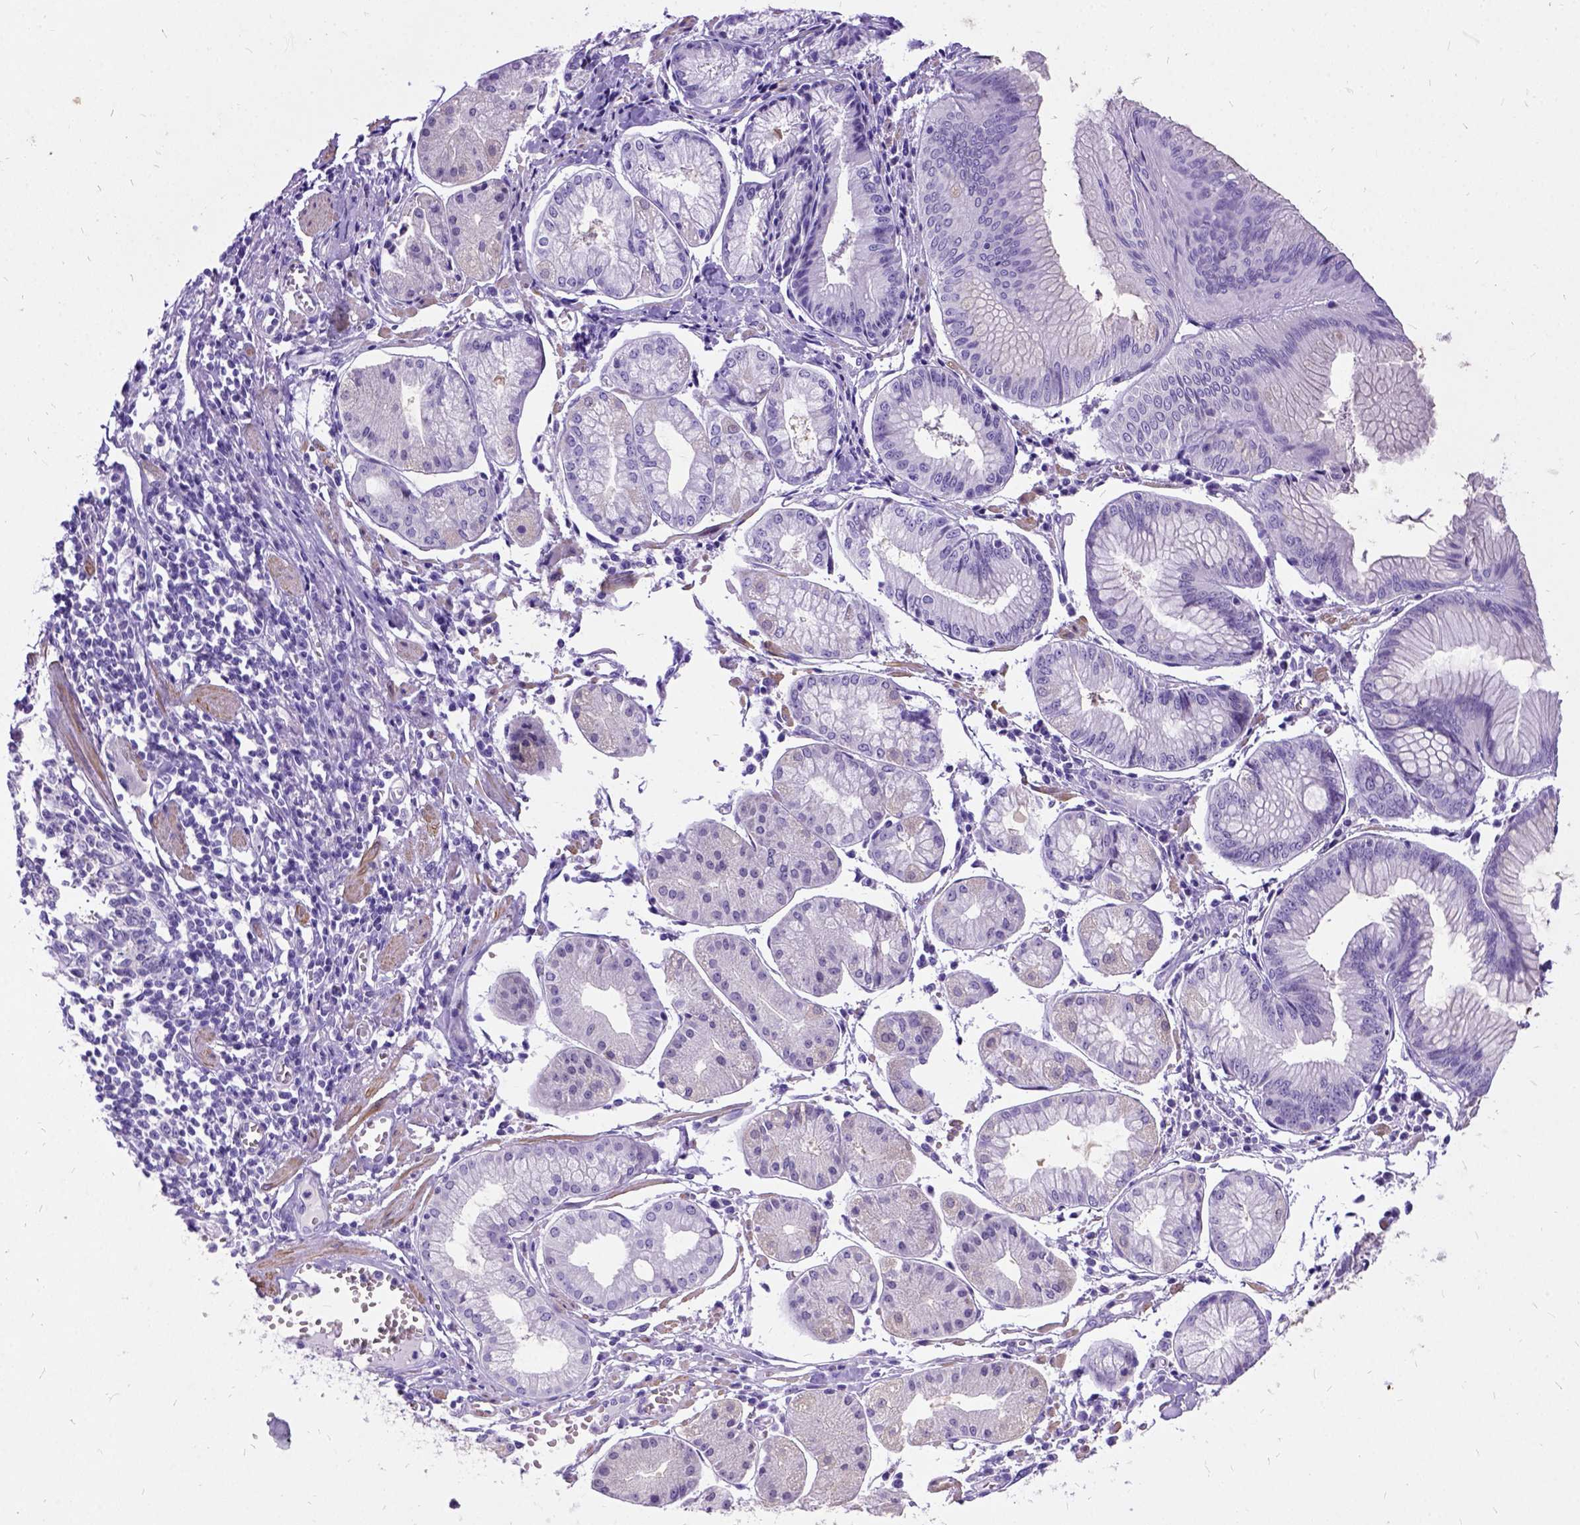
{"staining": {"intensity": "negative", "quantity": "none", "location": "none"}, "tissue": "stomach cancer", "cell_type": "Tumor cells", "image_type": "cancer", "snomed": [{"axis": "morphology", "description": "Adenocarcinoma, NOS"}, {"axis": "topography", "description": "Stomach, upper"}], "caption": "Protein analysis of stomach cancer (adenocarcinoma) reveals no significant staining in tumor cells.", "gene": "PRG2", "patient": {"sex": "male", "age": 81}}